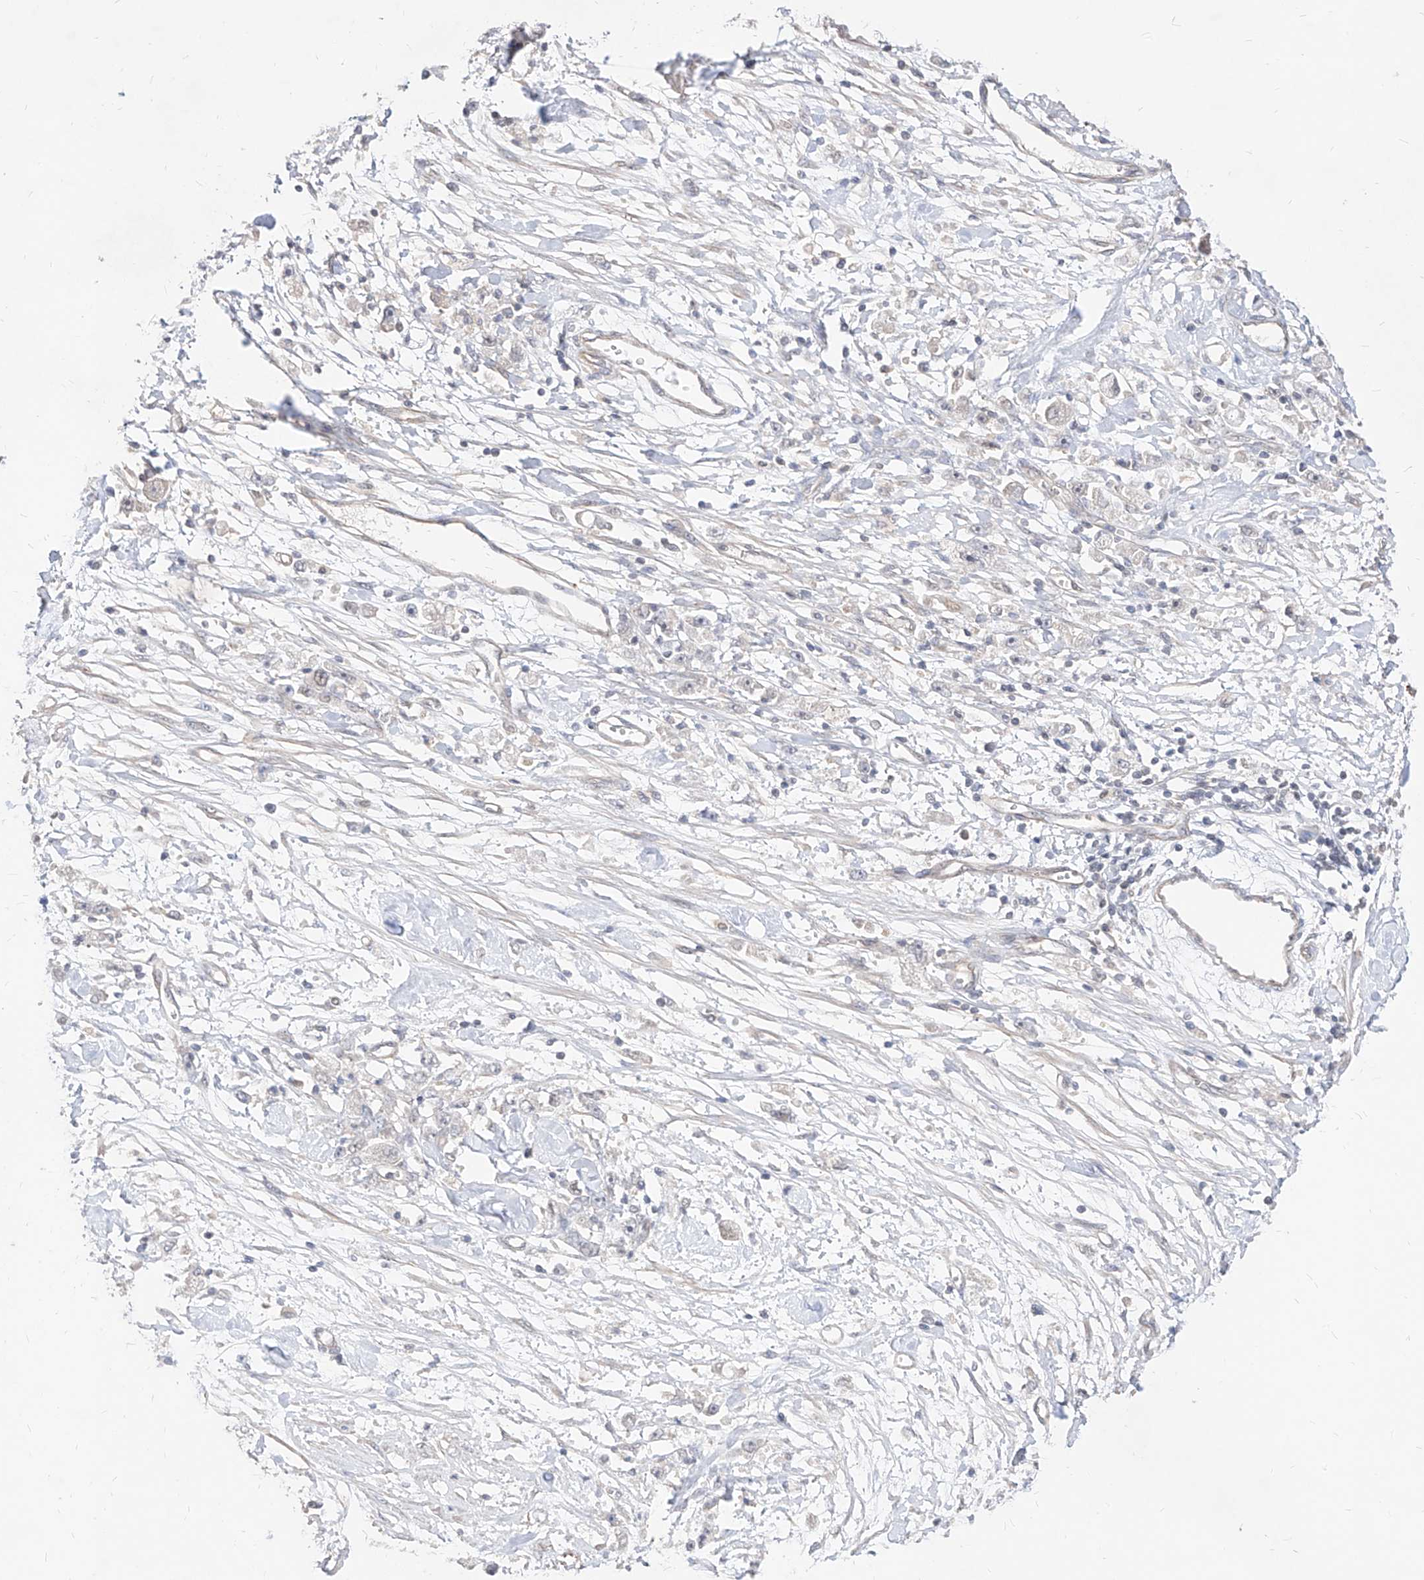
{"staining": {"intensity": "negative", "quantity": "none", "location": "none"}, "tissue": "stomach cancer", "cell_type": "Tumor cells", "image_type": "cancer", "snomed": [{"axis": "morphology", "description": "Adenocarcinoma, NOS"}, {"axis": "topography", "description": "Stomach"}], "caption": "IHC micrograph of adenocarcinoma (stomach) stained for a protein (brown), which shows no positivity in tumor cells.", "gene": "TSNAX", "patient": {"sex": "female", "age": 59}}